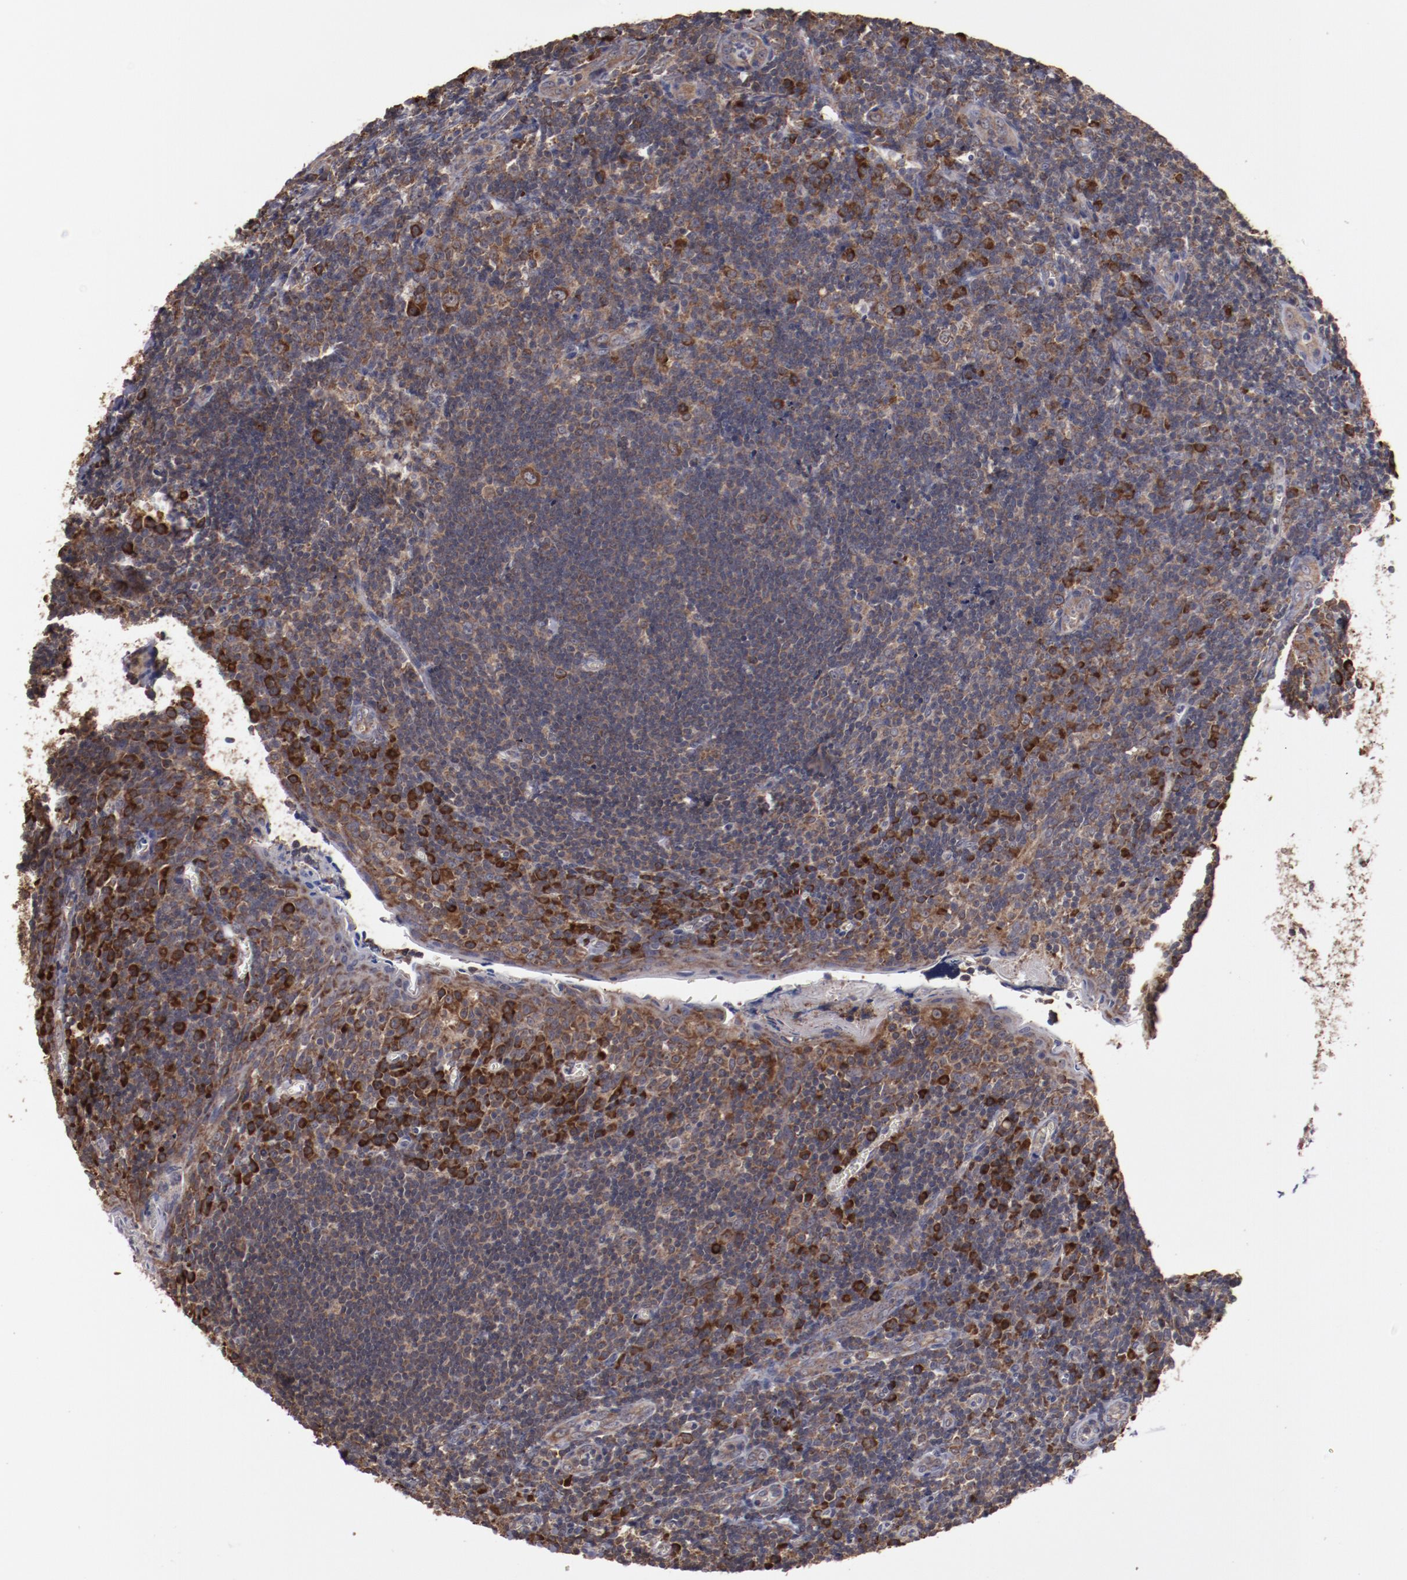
{"staining": {"intensity": "strong", "quantity": ">75%", "location": "nuclear"}, "tissue": "tonsil", "cell_type": "Germinal center cells", "image_type": "normal", "snomed": [{"axis": "morphology", "description": "Normal tissue, NOS"}, {"axis": "topography", "description": "Tonsil"}], "caption": "Immunohistochemistry (DAB (3,3'-diaminobenzidine)) staining of unremarkable tonsil reveals strong nuclear protein expression in about >75% of germinal center cells.", "gene": "RPS4X", "patient": {"sex": "male", "age": 20}}